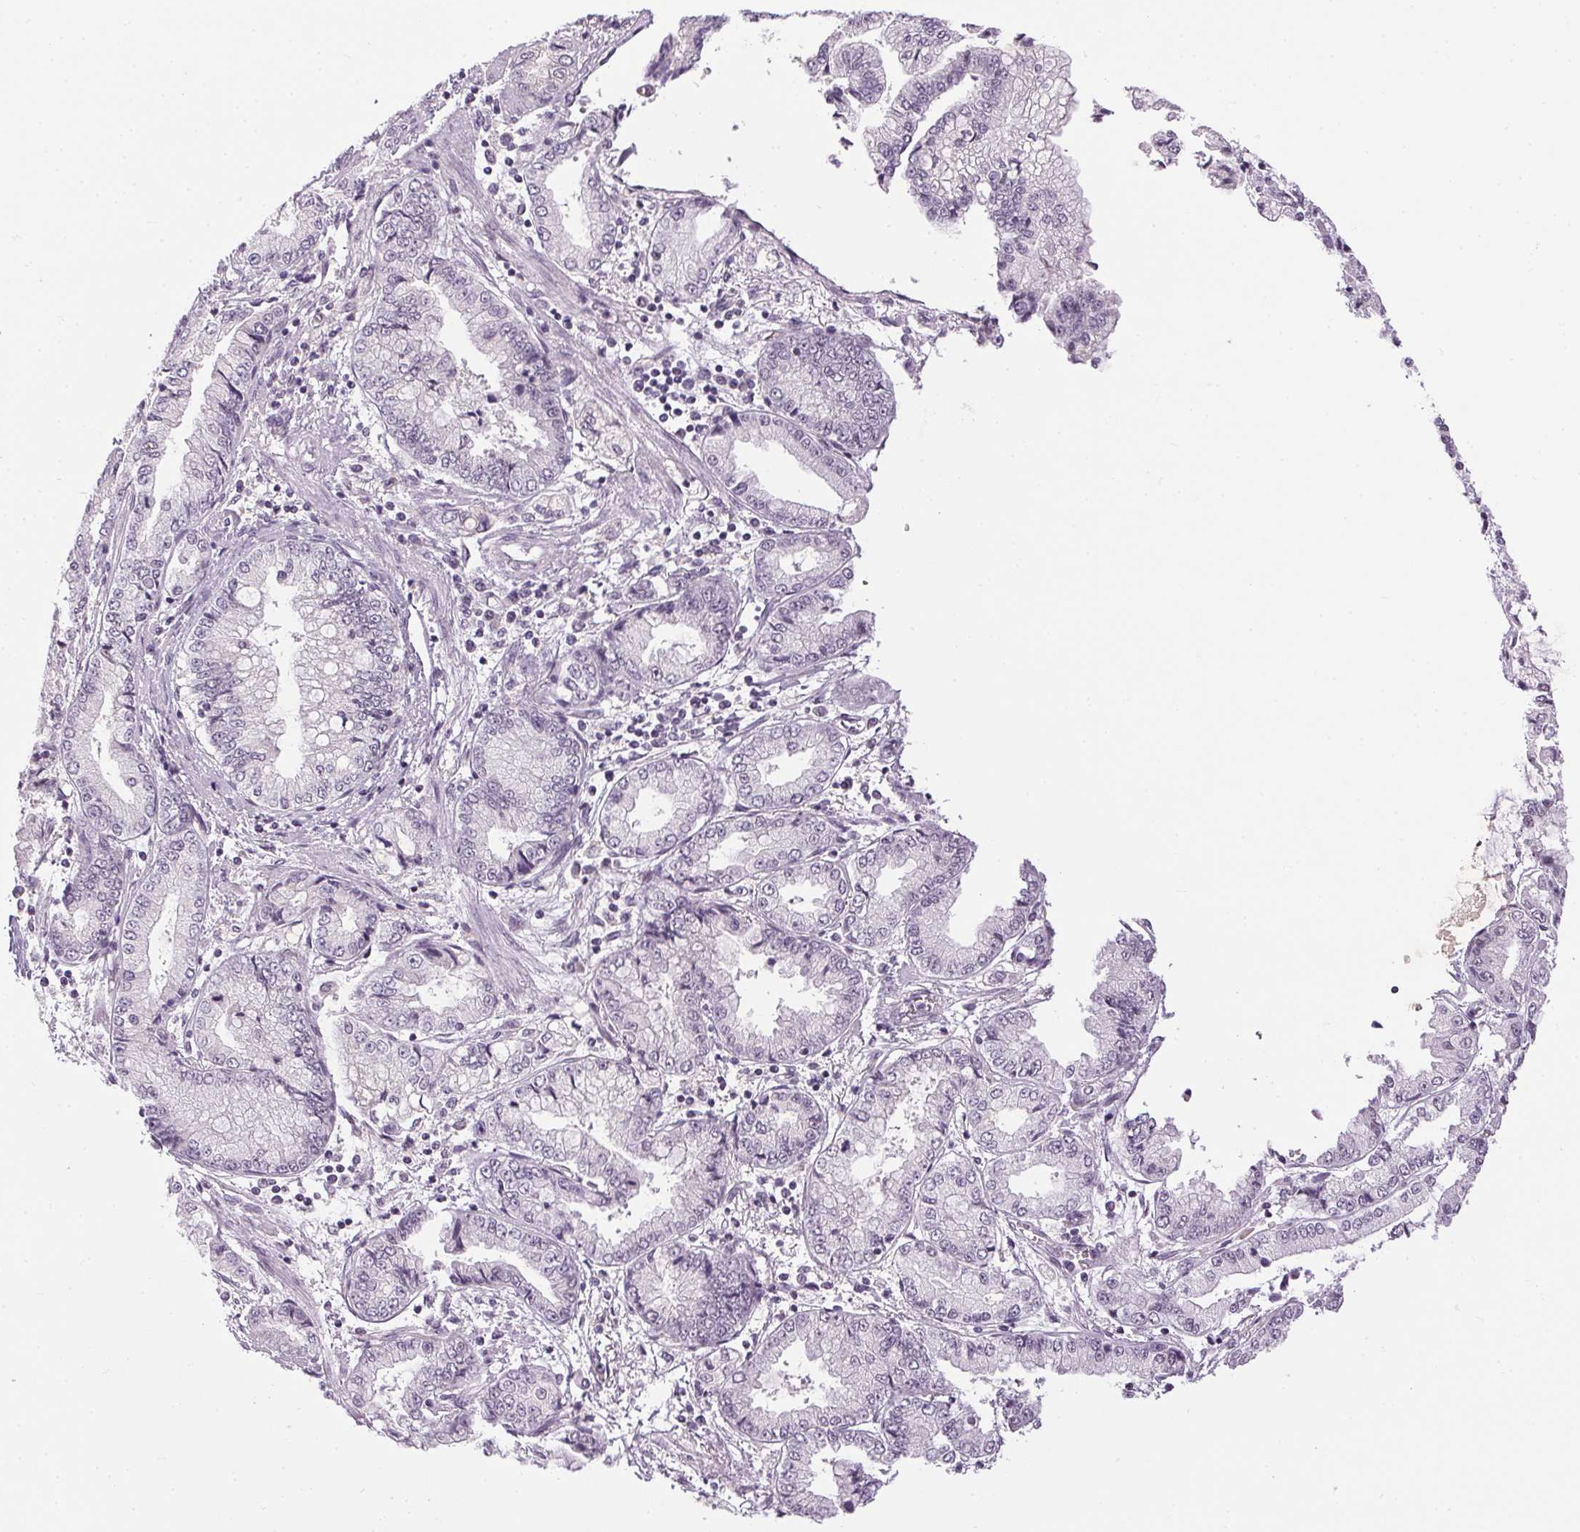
{"staining": {"intensity": "negative", "quantity": "none", "location": "none"}, "tissue": "stomach cancer", "cell_type": "Tumor cells", "image_type": "cancer", "snomed": [{"axis": "morphology", "description": "Adenocarcinoma, NOS"}, {"axis": "topography", "description": "Stomach, upper"}], "caption": "Human stomach cancer stained for a protein using IHC shows no expression in tumor cells.", "gene": "FAM168A", "patient": {"sex": "female", "age": 74}}